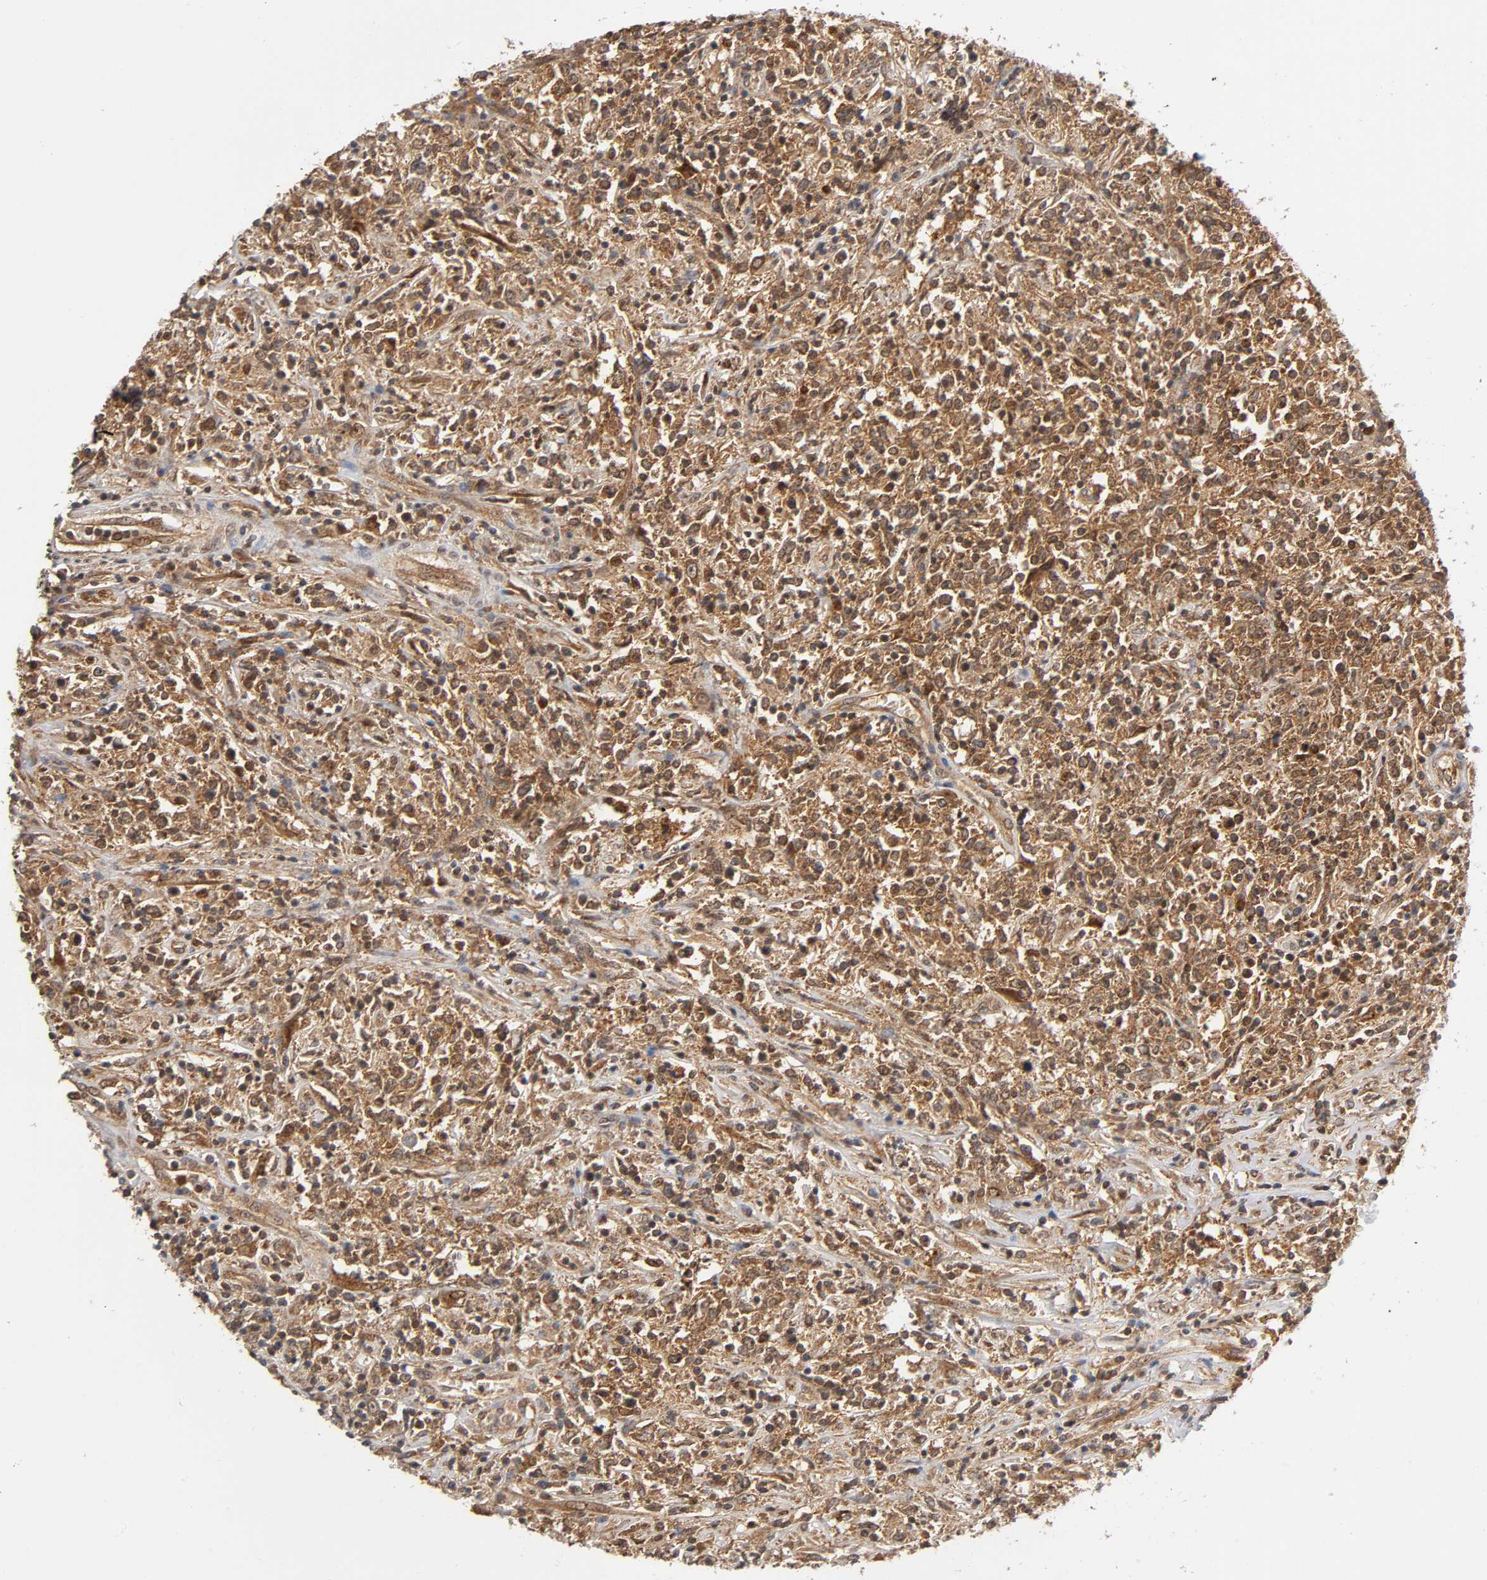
{"staining": {"intensity": "strong", "quantity": ">75%", "location": "cytoplasmic/membranous"}, "tissue": "lymphoma", "cell_type": "Tumor cells", "image_type": "cancer", "snomed": [{"axis": "morphology", "description": "Malignant lymphoma, non-Hodgkin's type, High grade"}, {"axis": "topography", "description": "Lymph node"}], "caption": "Lymphoma stained with a protein marker displays strong staining in tumor cells.", "gene": "PAFAH1B1", "patient": {"sex": "female", "age": 84}}